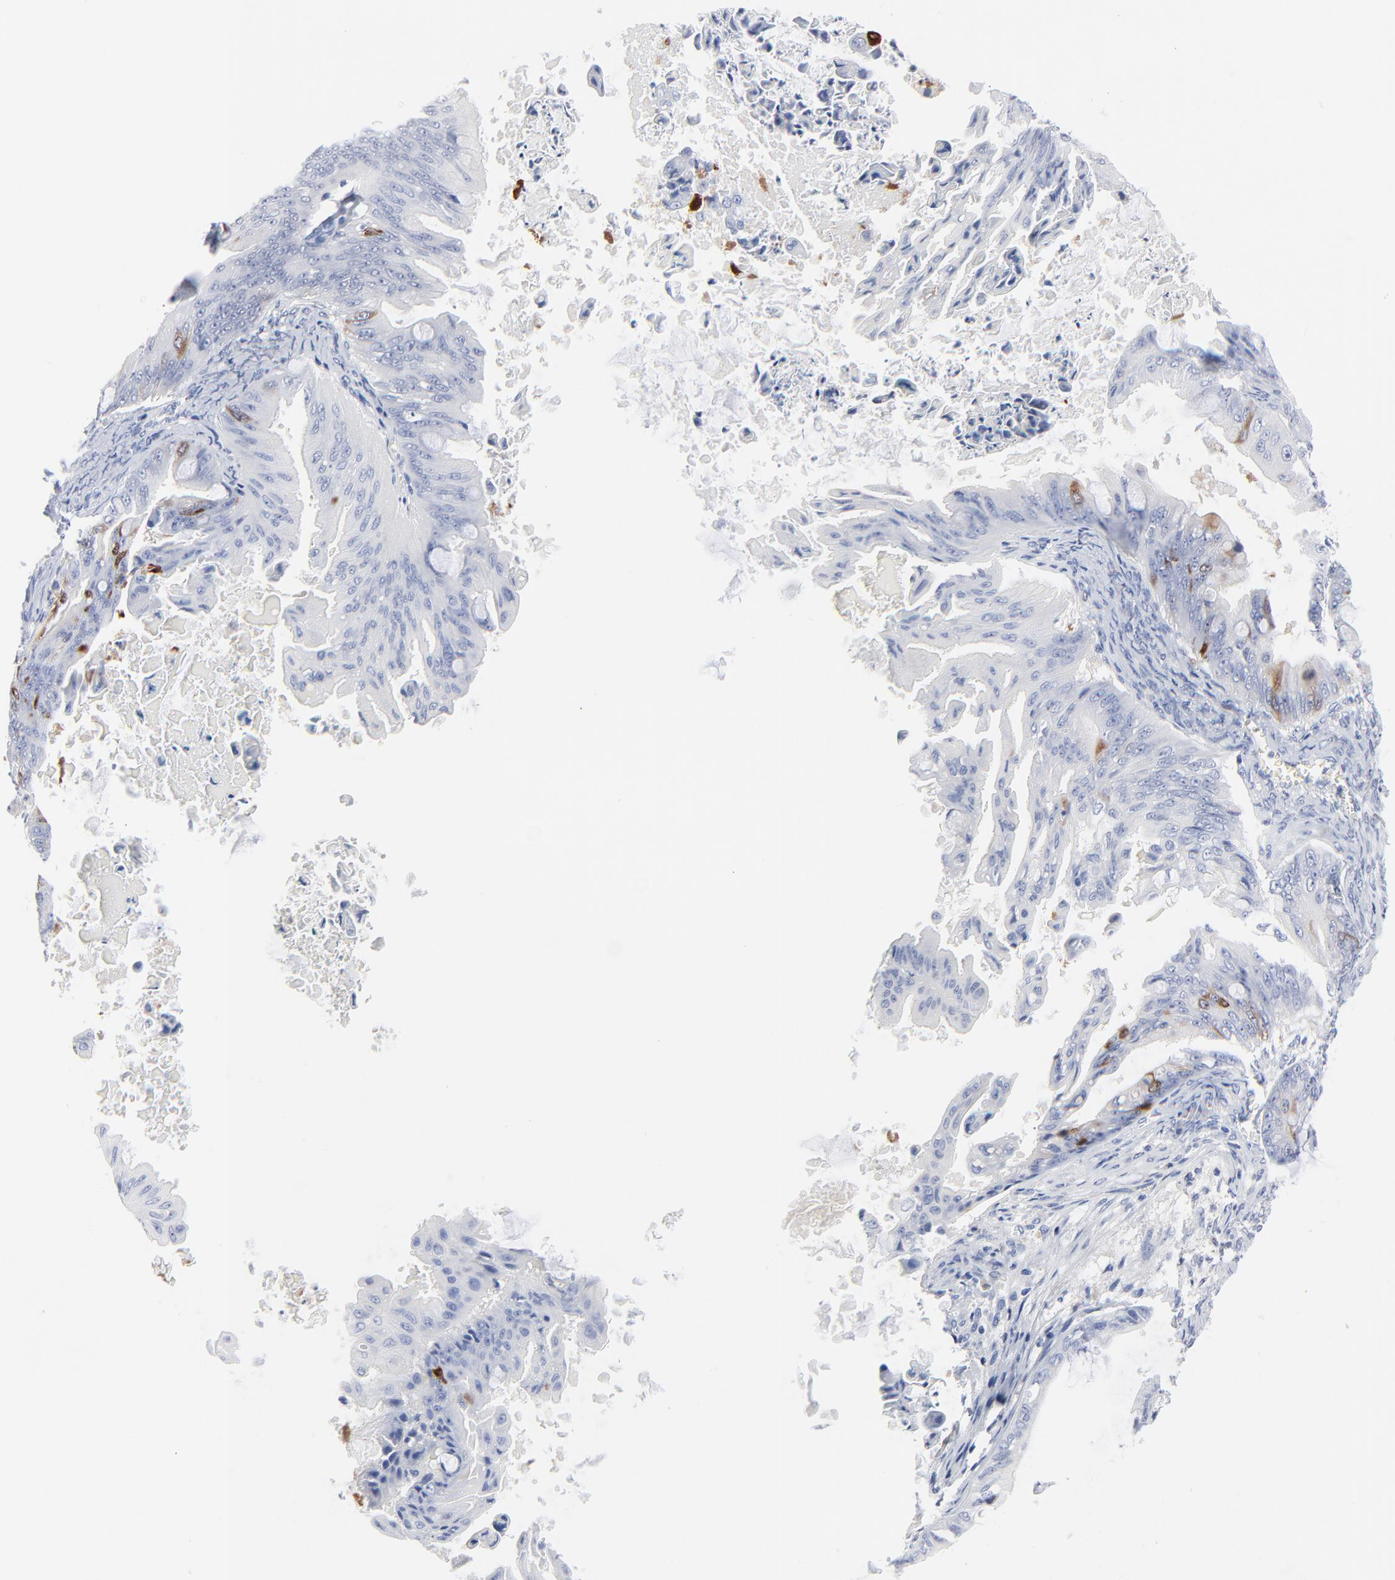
{"staining": {"intensity": "strong", "quantity": "<25%", "location": "cytoplasmic/membranous,nuclear"}, "tissue": "ovarian cancer", "cell_type": "Tumor cells", "image_type": "cancer", "snomed": [{"axis": "morphology", "description": "Cystadenocarcinoma, mucinous, NOS"}, {"axis": "topography", "description": "Ovary"}], "caption": "The immunohistochemical stain highlights strong cytoplasmic/membranous and nuclear expression in tumor cells of mucinous cystadenocarcinoma (ovarian) tissue. (DAB (3,3'-diaminobenzidine) IHC with brightfield microscopy, high magnification).", "gene": "CDK1", "patient": {"sex": "female", "age": 37}}